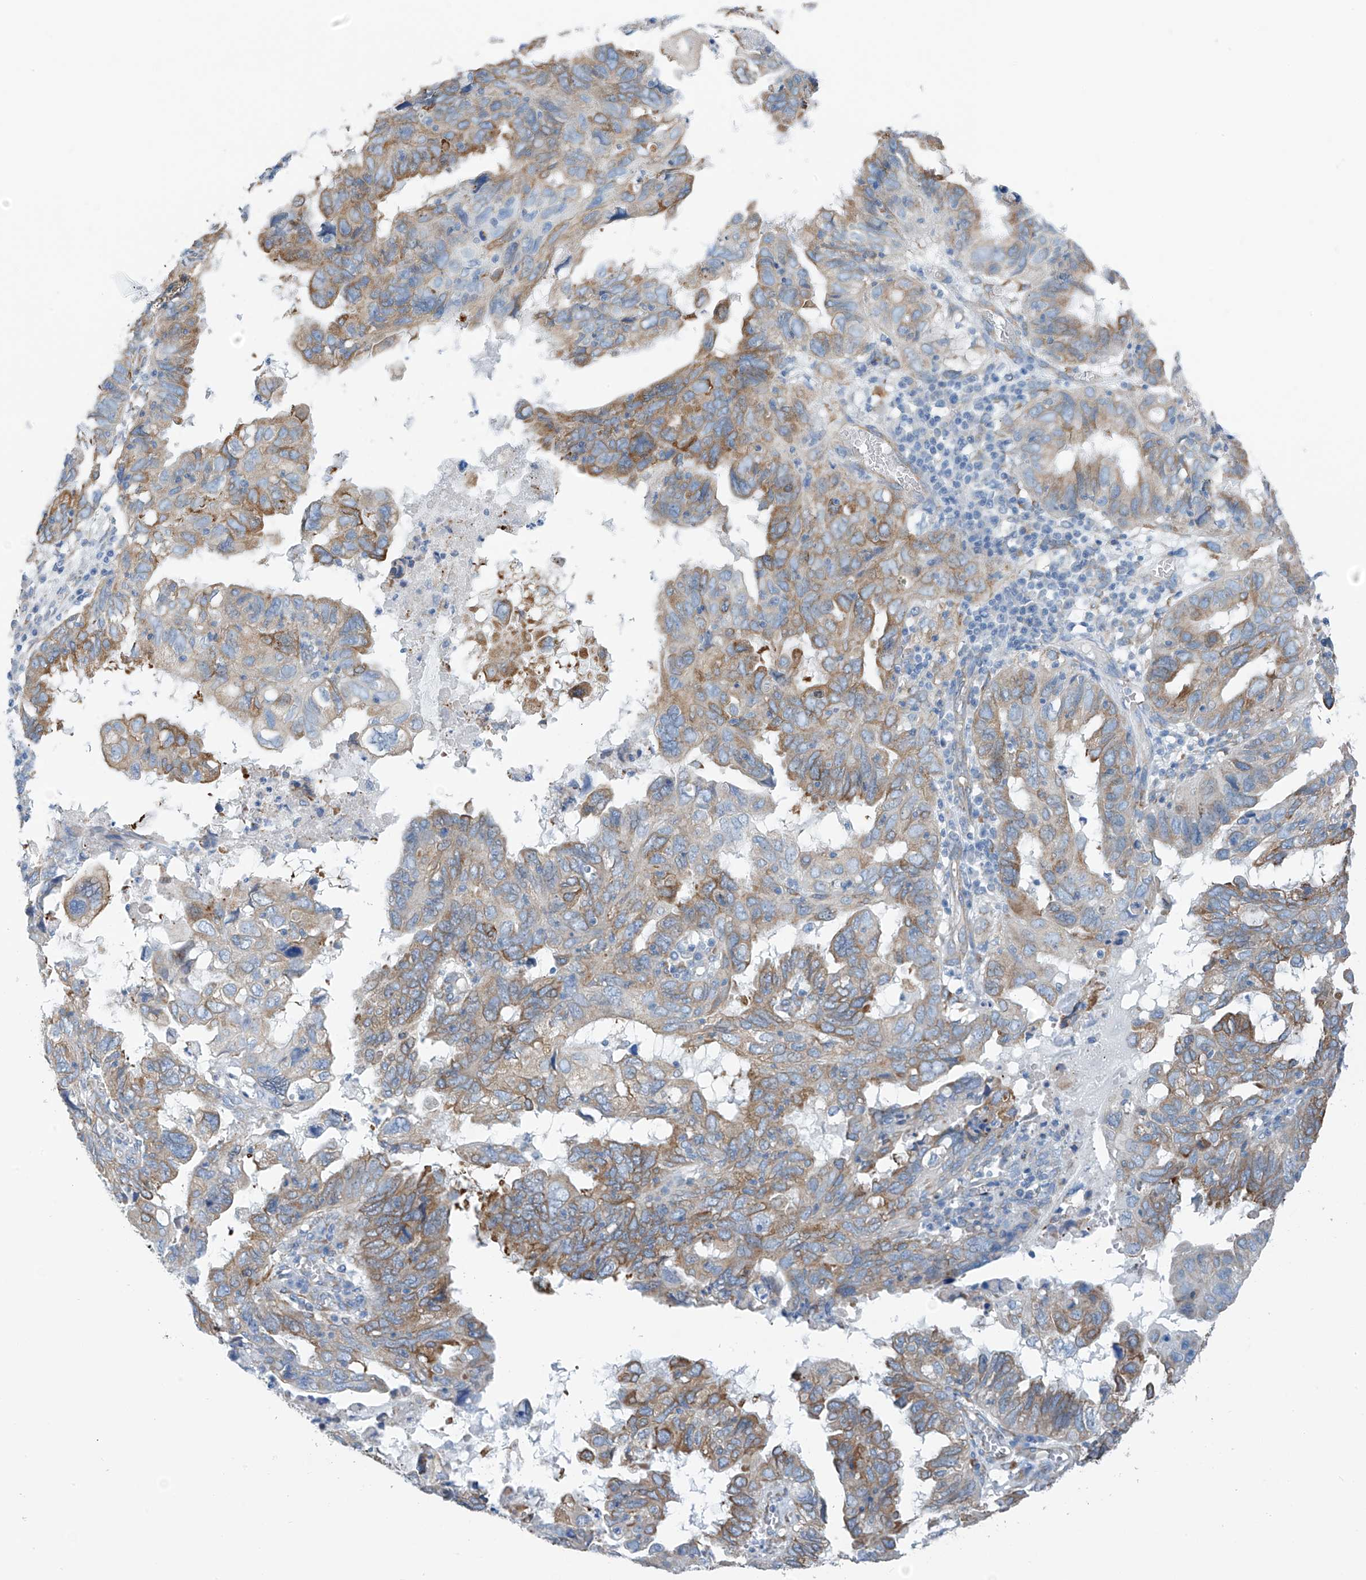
{"staining": {"intensity": "moderate", "quantity": "25%-75%", "location": "cytoplasmic/membranous"}, "tissue": "endometrial cancer", "cell_type": "Tumor cells", "image_type": "cancer", "snomed": [{"axis": "morphology", "description": "Adenocarcinoma, NOS"}, {"axis": "topography", "description": "Uterus"}], "caption": "A high-resolution photomicrograph shows immunohistochemistry staining of endometrial adenocarcinoma, which exhibits moderate cytoplasmic/membranous positivity in about 25%-75% of tumor cells.", "gene": "RCN2", "patient": {"sex": "female", "age": 77}}